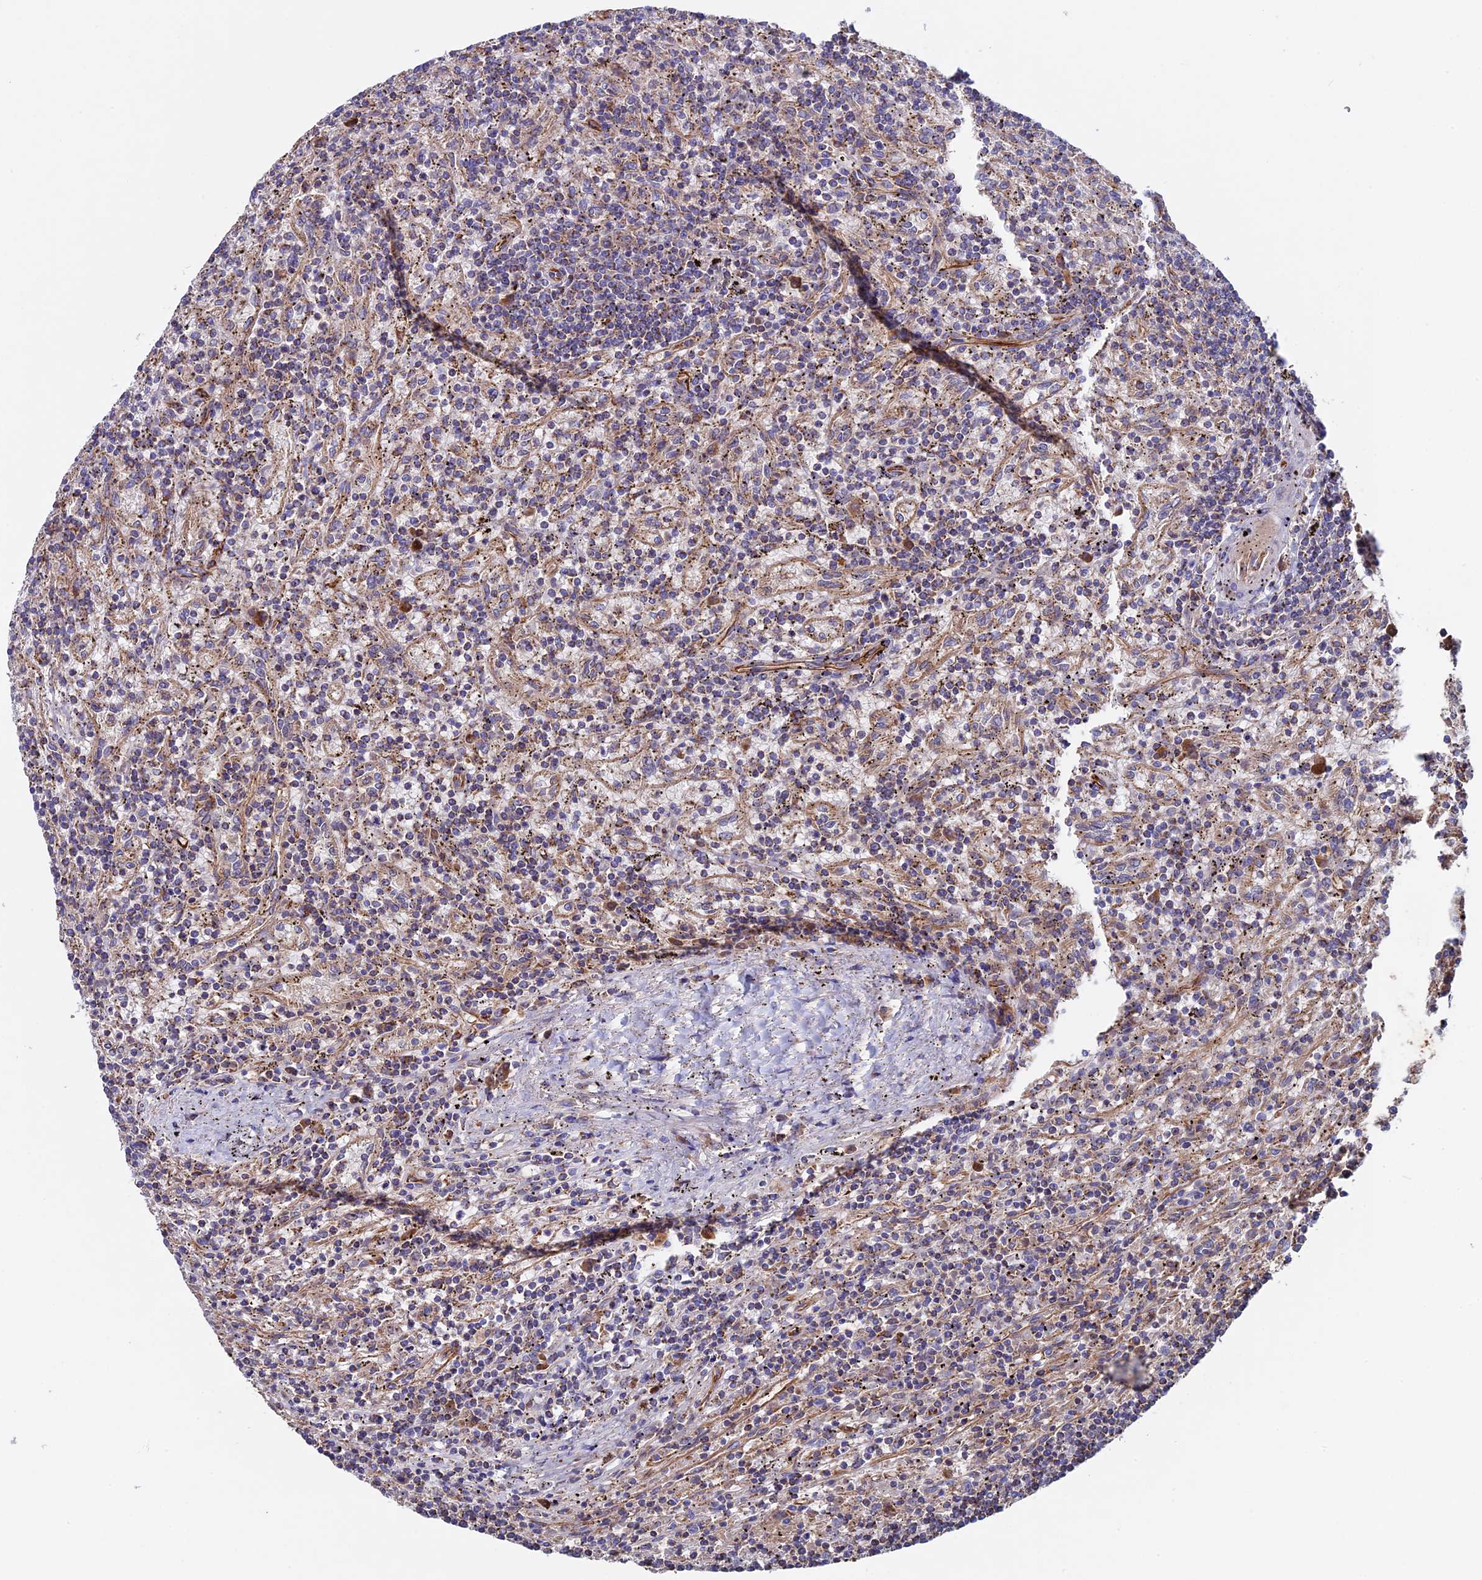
{"staining": {"intensity": "moderate", "quantity": "25%-75%", "location": "cytoplasmic/membranous"}, "tissue": "lymphoma", "cell_type": "Tumor cells", "image_type": "cancer", "snomed": [{"axis": "morphology", "description": "Malignant lymphoma, non-Hodgkin's type, Low grade"}, {"axis": "topography", "description": "Spleen"}], "caption": "A high-resolution image shows IHC staining of lymphoma, which demonstrates moderate cytoplasmic/membranous positivity in approximately 25%-75% of tumor cells.", "gene": "SLC15A5", "patient": {"sex": "male", "age": 76}}